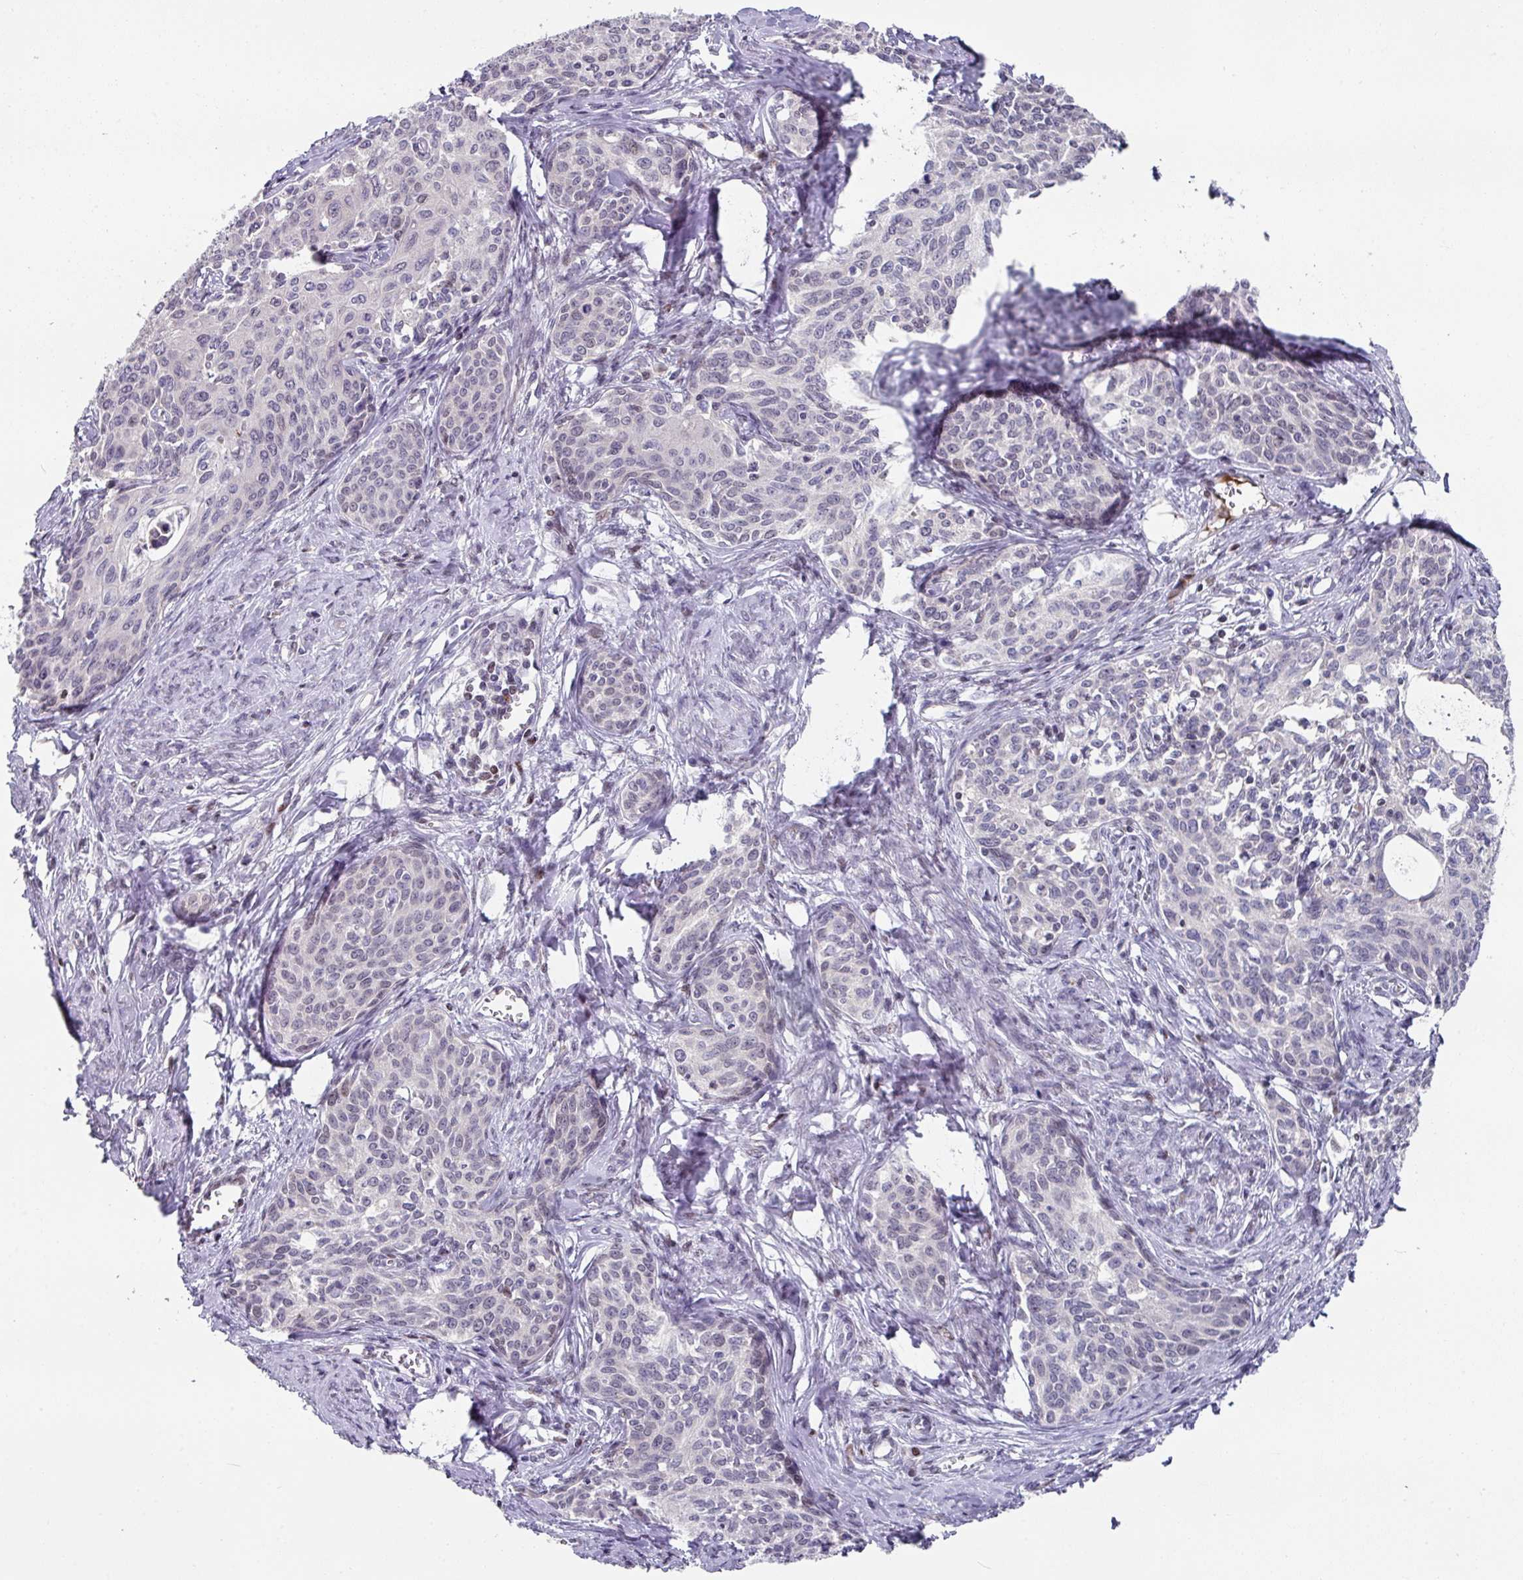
{"staining": {"intensity": "negative", "quantity": "none", "location": "none"}, "tissue": "cervical cancer", "cell_type": "Tumor cells", "image_type": "cancer", "snomed": [{"axis": "morphology", "description": "Squamous cell carcinoma, NOS"}, {"axis": "morphology", "description": "Adenocarcinoma, NOS"}, {"axis": "topography", "description": "Cervix"}], "caption": "Immunohistochemical staining of human cervical cancer (adenocarcinoma) displays no significant staining in tumor cells.", "gene": "CBX7", "patient": {"sex": "female", "age": 52}}